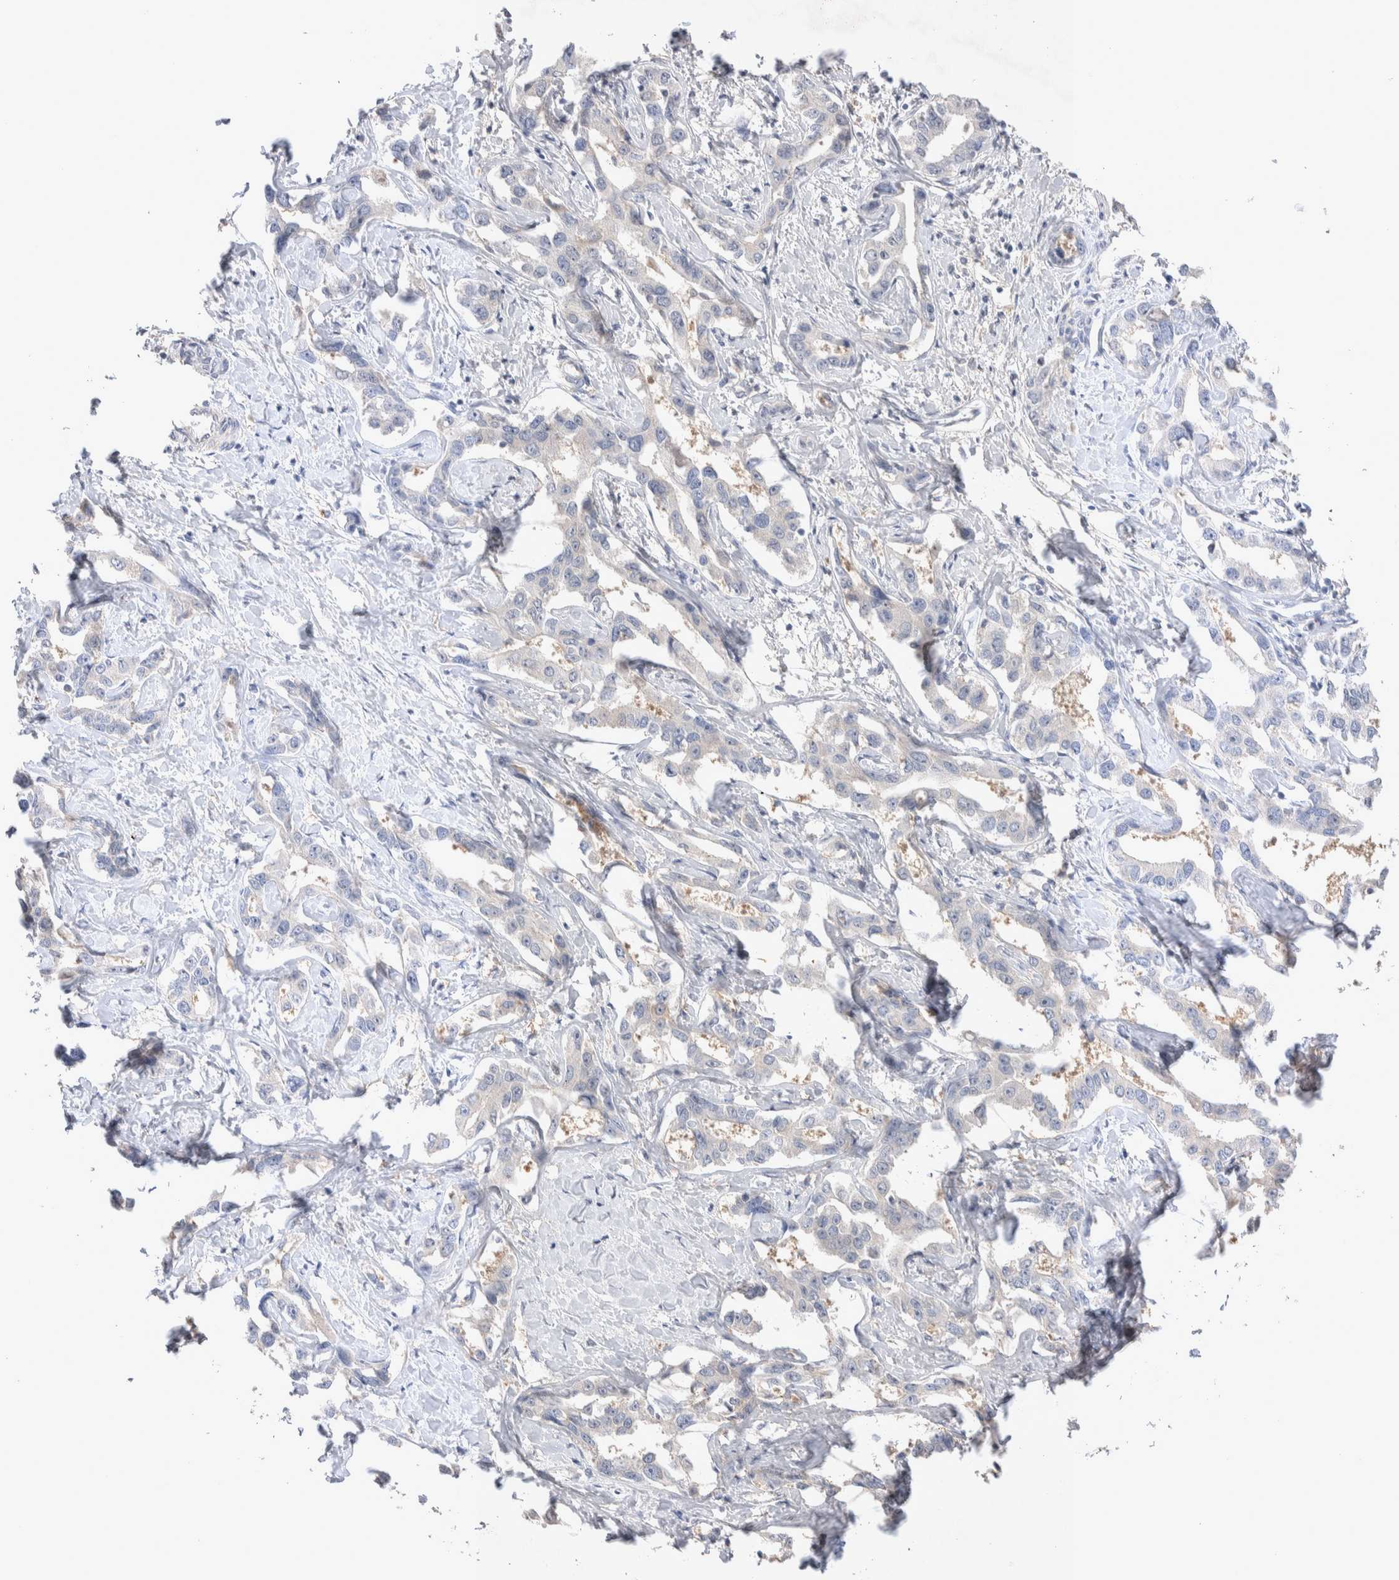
{"staining": {"intensity": "negative", "quantity": "none", "location": "none"}, "tissue": "liver cancer", "cell_type": "Tumor cells", "image_type": "cancer", "snomed": [{"axis": "morphology", "description": "Cholangiocarcinoma"}, {"axis": "topography", "description": "Liver"}], "caption": "Tumor cells show no significant expression in cholangiocarcinoma (liver). (Stains: DAB immunohistochemistry (IHC) with hematoxylin counter stain, Microscopy: brightfield microscopy at high magnification).", "gene": "FFAR2", "patient": {"sex": "male", "age": 59}}